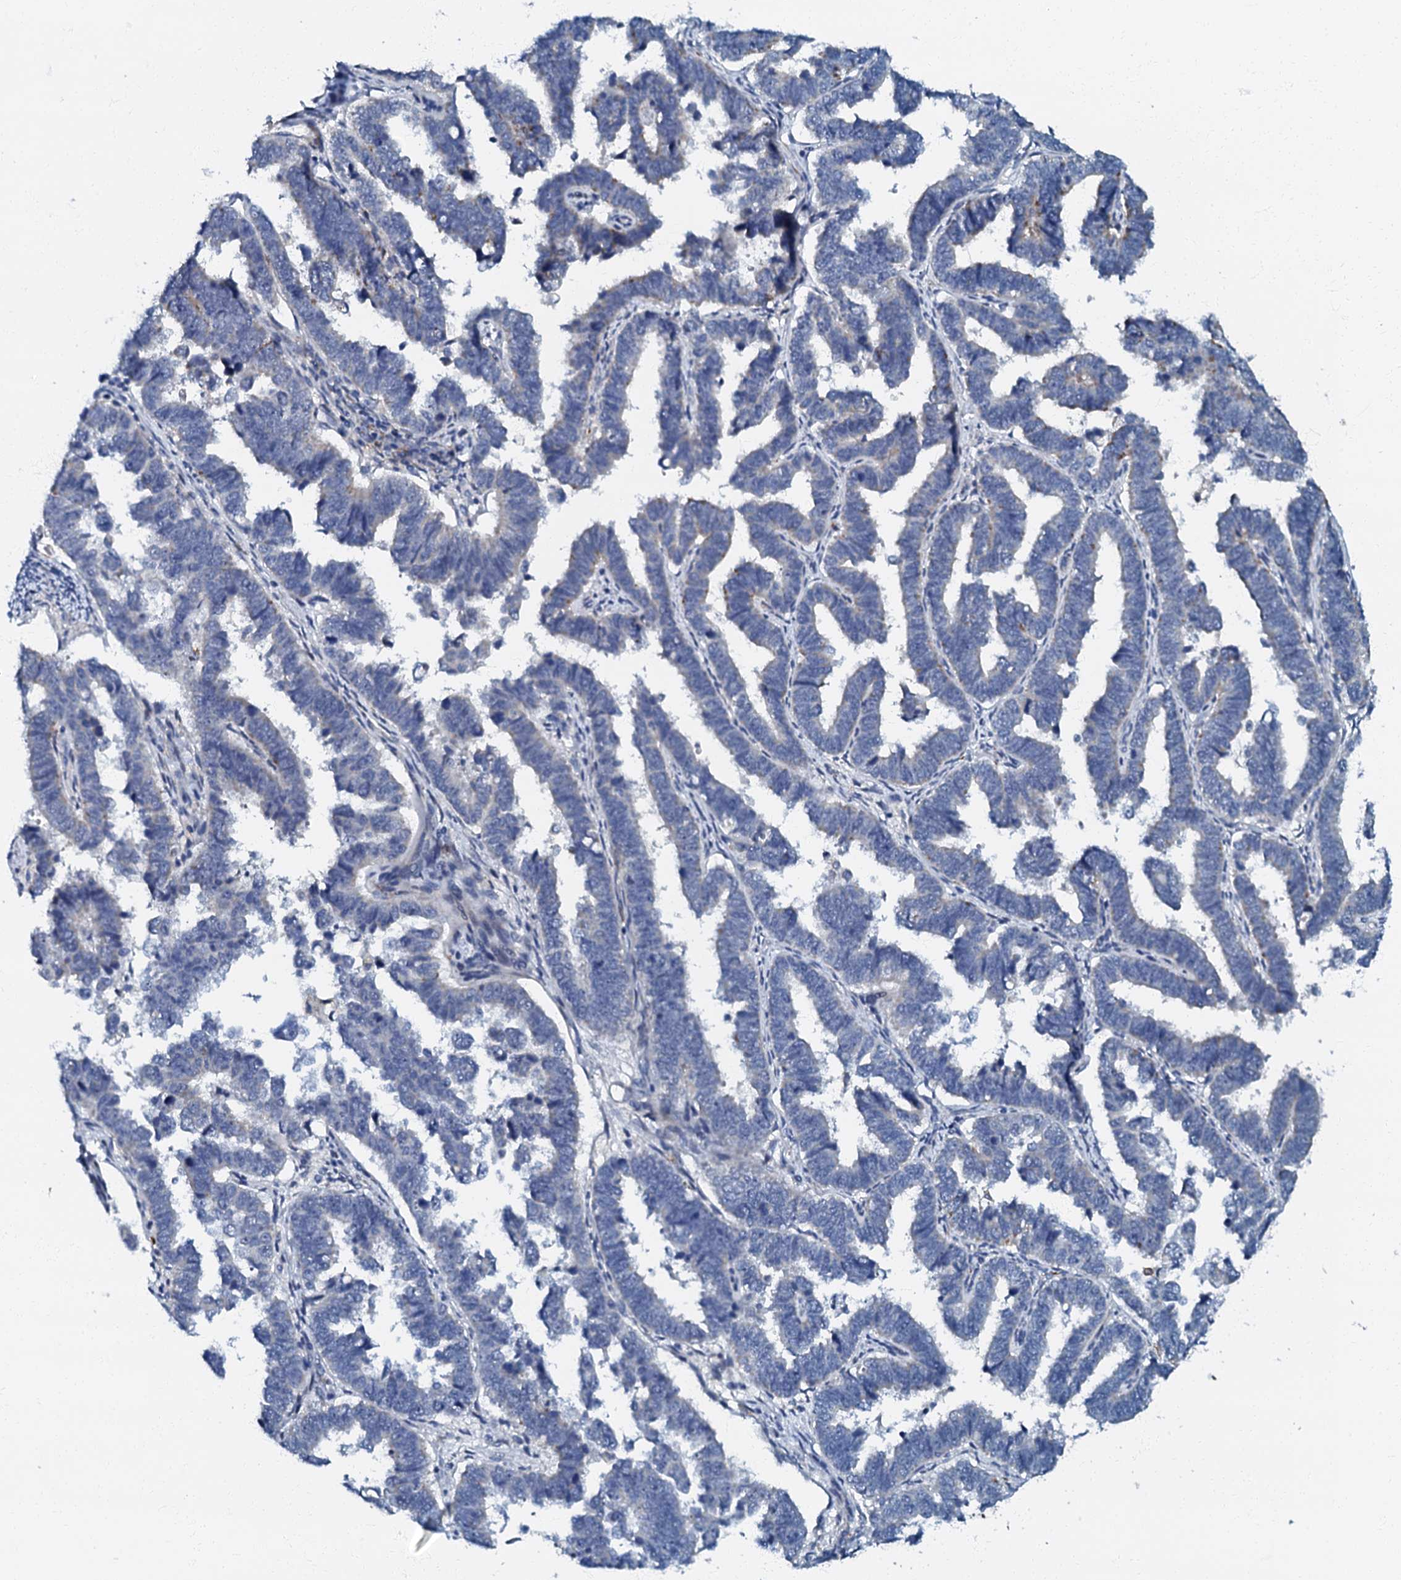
{"staining": {"intensity": "negative", "quantity": "none", "location": "none"}, "tissue": "endometrial cancer", "cell_type": "Tumor cells", "image_type": "cancer", "snomed": [{"axis": "morphology", "description": "Adenocarcinoma, NOS"}, {"axis": "topography", "description": "Endometrium"}], "caption": "Tumor cells show no significant staining in endometrial cancer (adenocarcinoma).", "gene": "OLAH", "patient": {"sex": "female", "age": 75}}